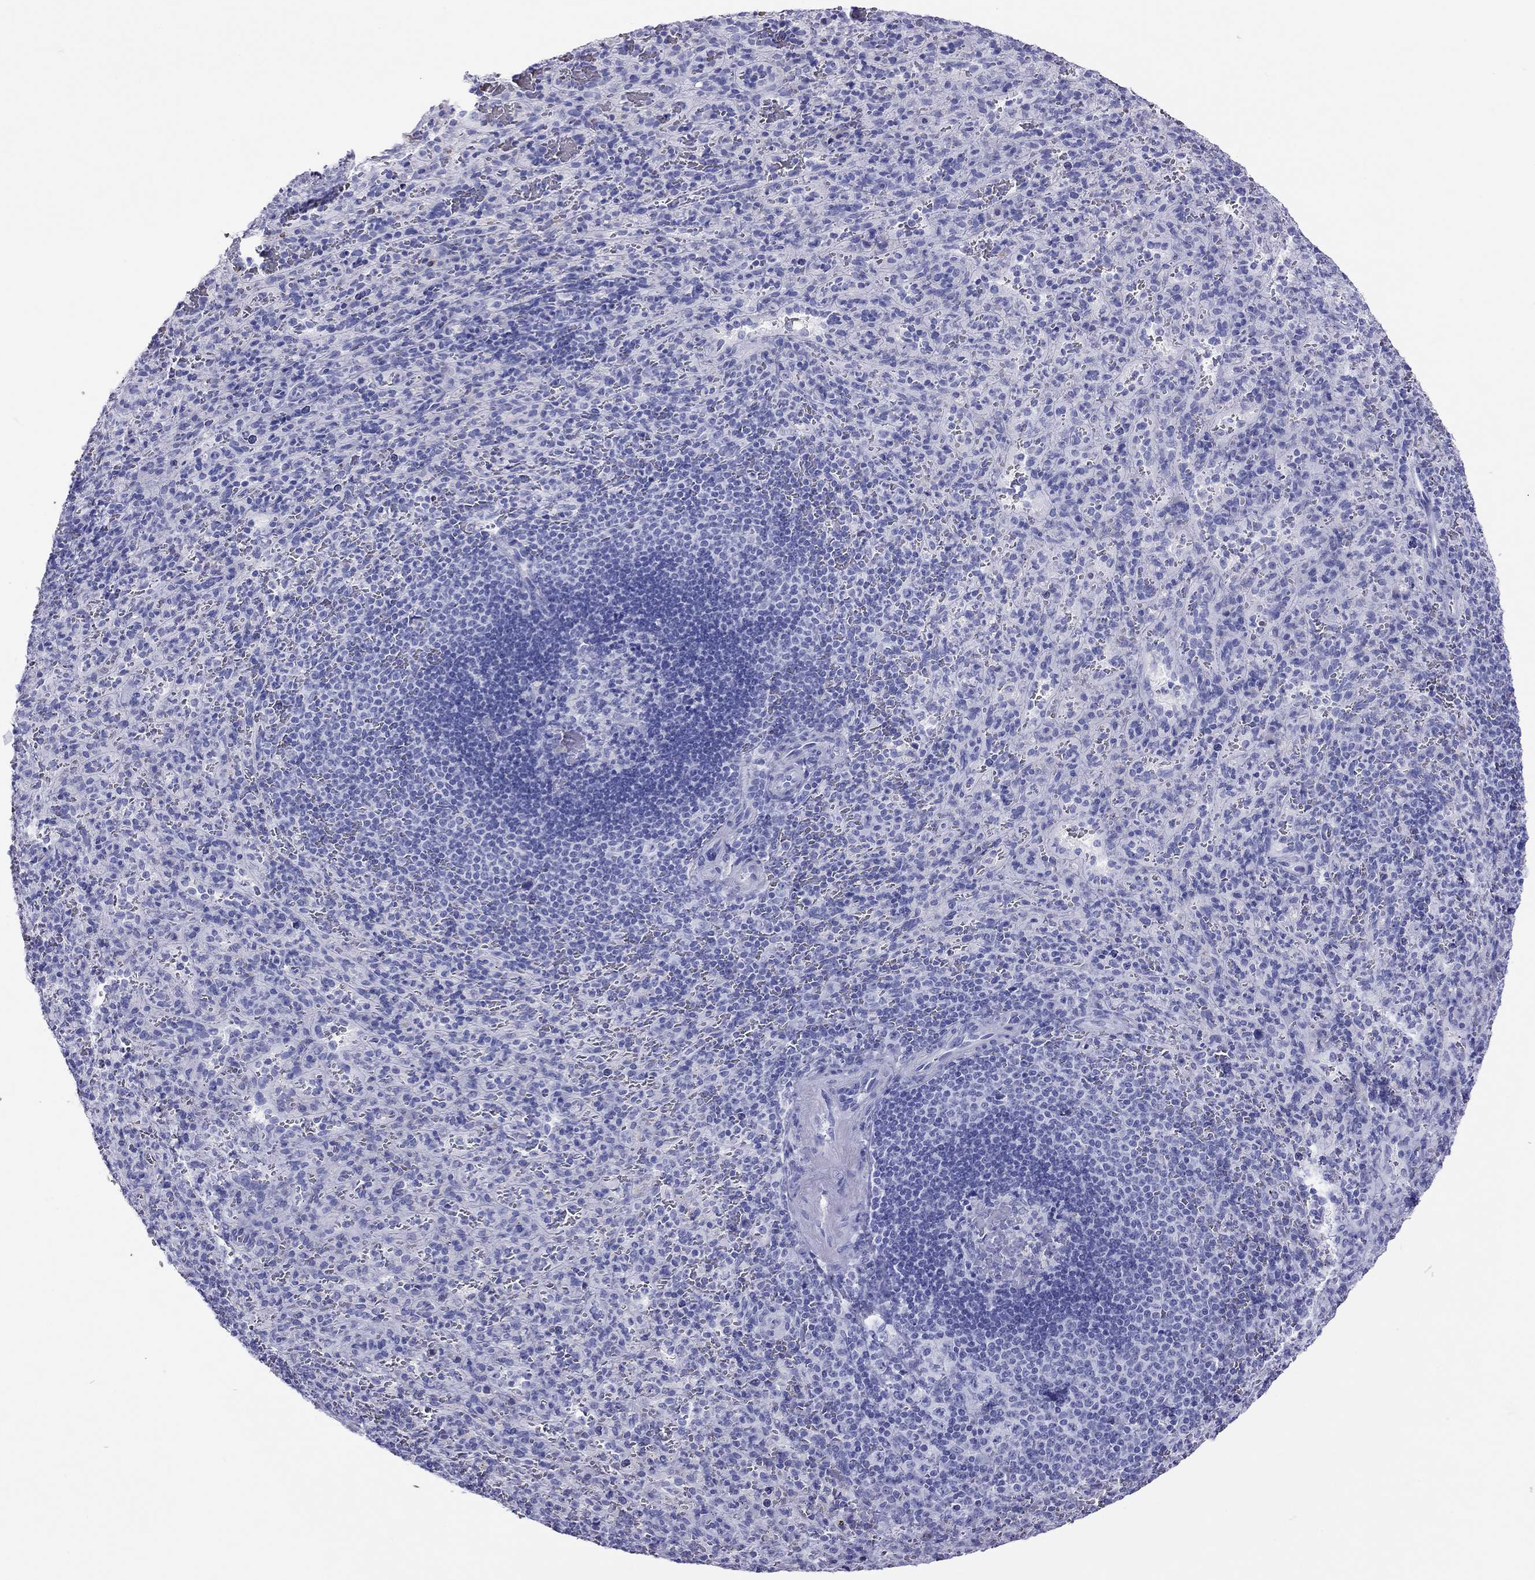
{"staining": {"intensity": "negative", "quantity": "none", "location": "none"}, "tissue": "spleen", "cell_type": "Cells in red pulp", "image_type": "normal", "snomed": [{"axis": "morphology", "description": "Normal tissue, NOS"}, {"axis": "topography", "description": "Spleen"}], "caption": "Immunohistochemical staining of normal human spleen shows no significant staining in cells in red pulp. (DAB IHC, high magnification).", "gene": "PTPRN", "patient": {"sex": "male", "age": 57}}